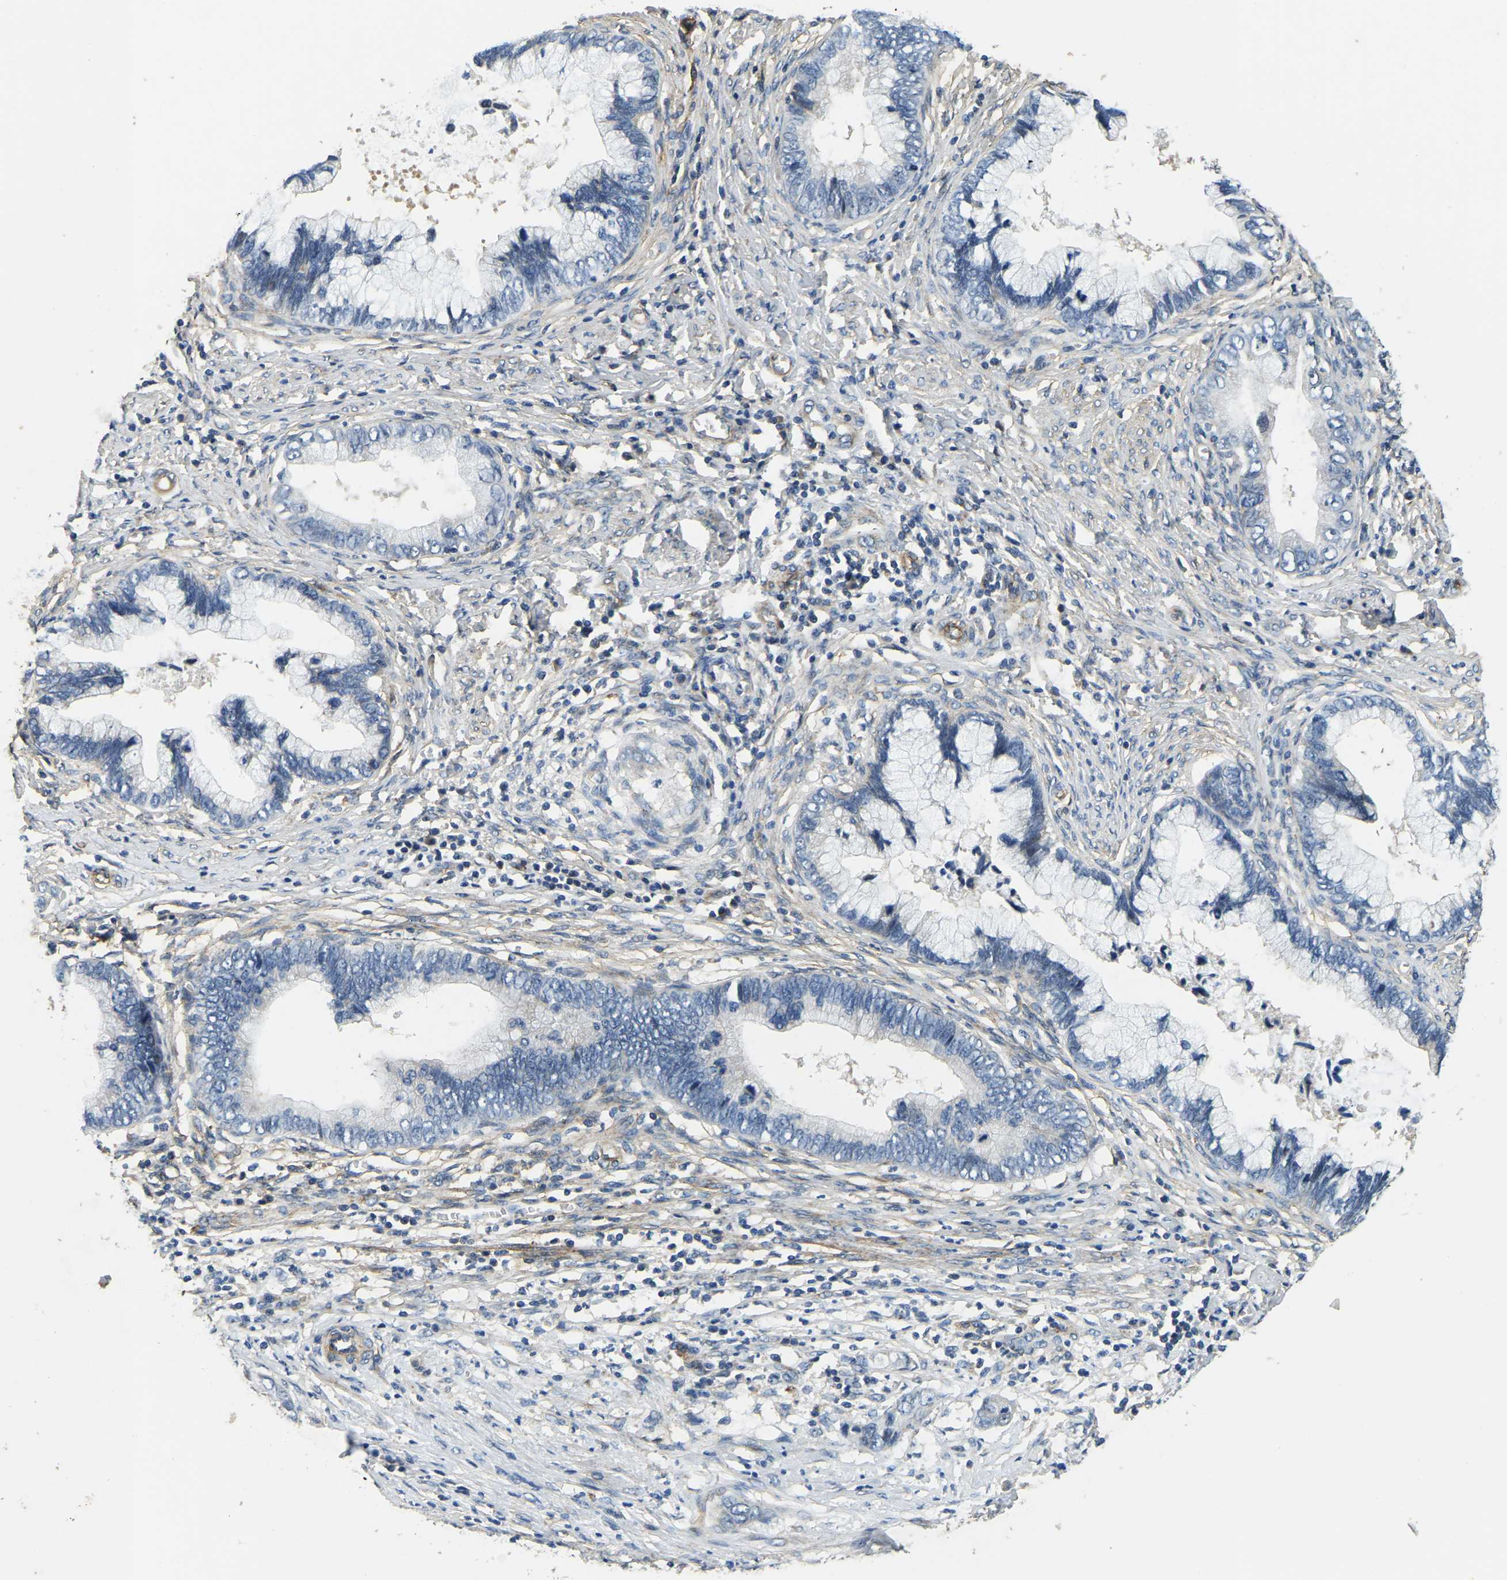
{"staining": {"intensity": "negative", "quantity": "none", "location": "none"}, "tissue": "cervical cancer", "cell_type": "Tumor cells", "image_type": "cancer", "snomed": [{"axis": "morphology", "description": "Adenocarcinoma, NOS"}, {"axis": "topography", "description": "Cervix"}], "caption": "Tumor cells are negative for protein expression in human adenocarcinoma (cervical).", "gene": "RNF39", "patient": {"sex": "female", "age": 44}}